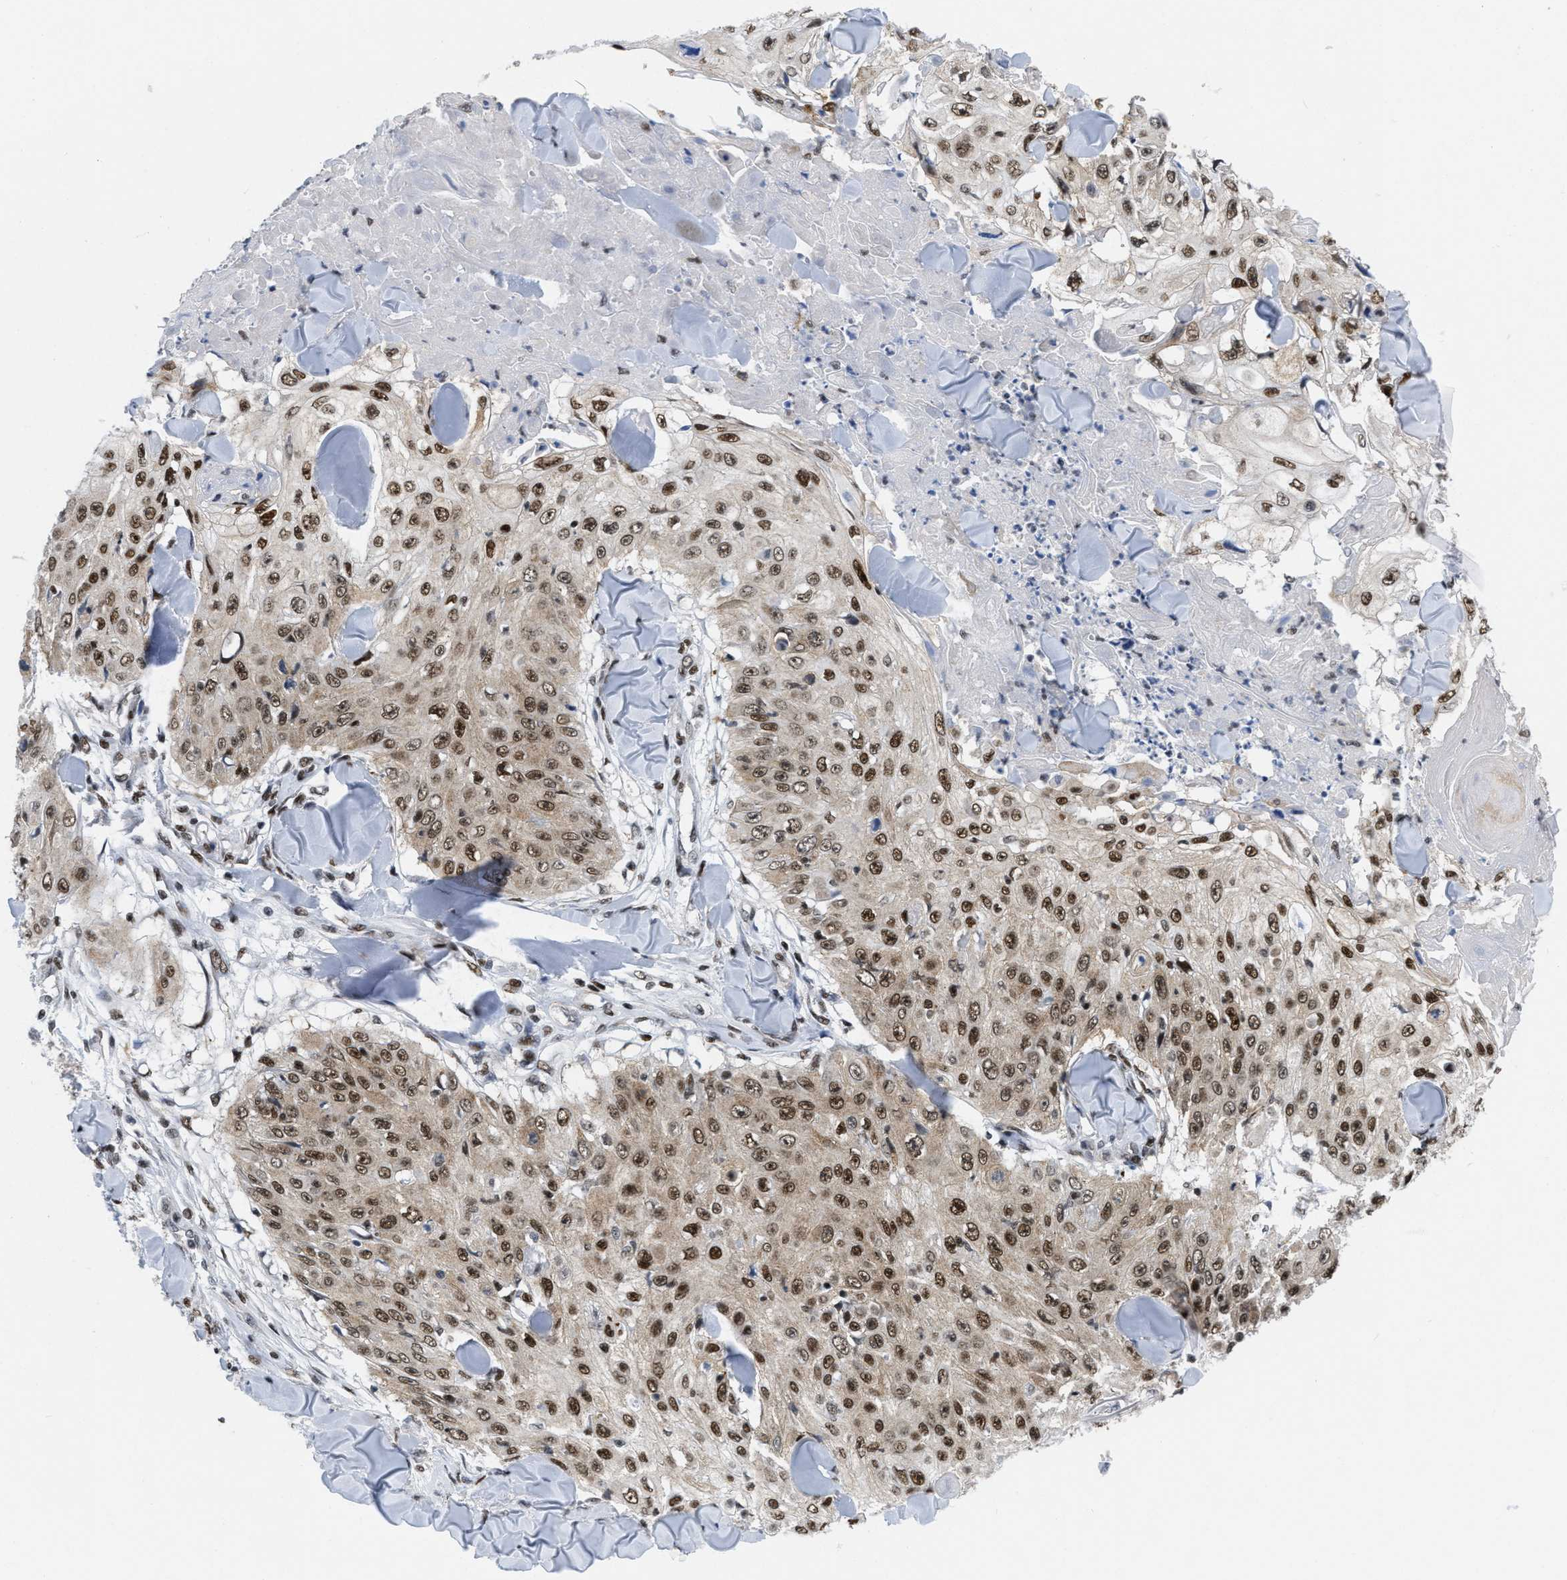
{"staining": {"intensity": "strong", "quantity": ">75%", "location": "nuclear"}, "tissue": "skin cancer", "cell_type": "Tumor cells", "image_type": "cancer", "snomed": [{"axis": "morphology", "description": "Squamous cell carcinoma, NOS"}, {"axis": "topography", "description": "Skin"}], "caption": "This is a photomicrograph of immunohistochemistry staining of skin squamous cell carcinoma, which shows strong expression in the nuclear of tumor cells.", "gene": "MIER1", "patient": {"sex": "male", "age": 86}}